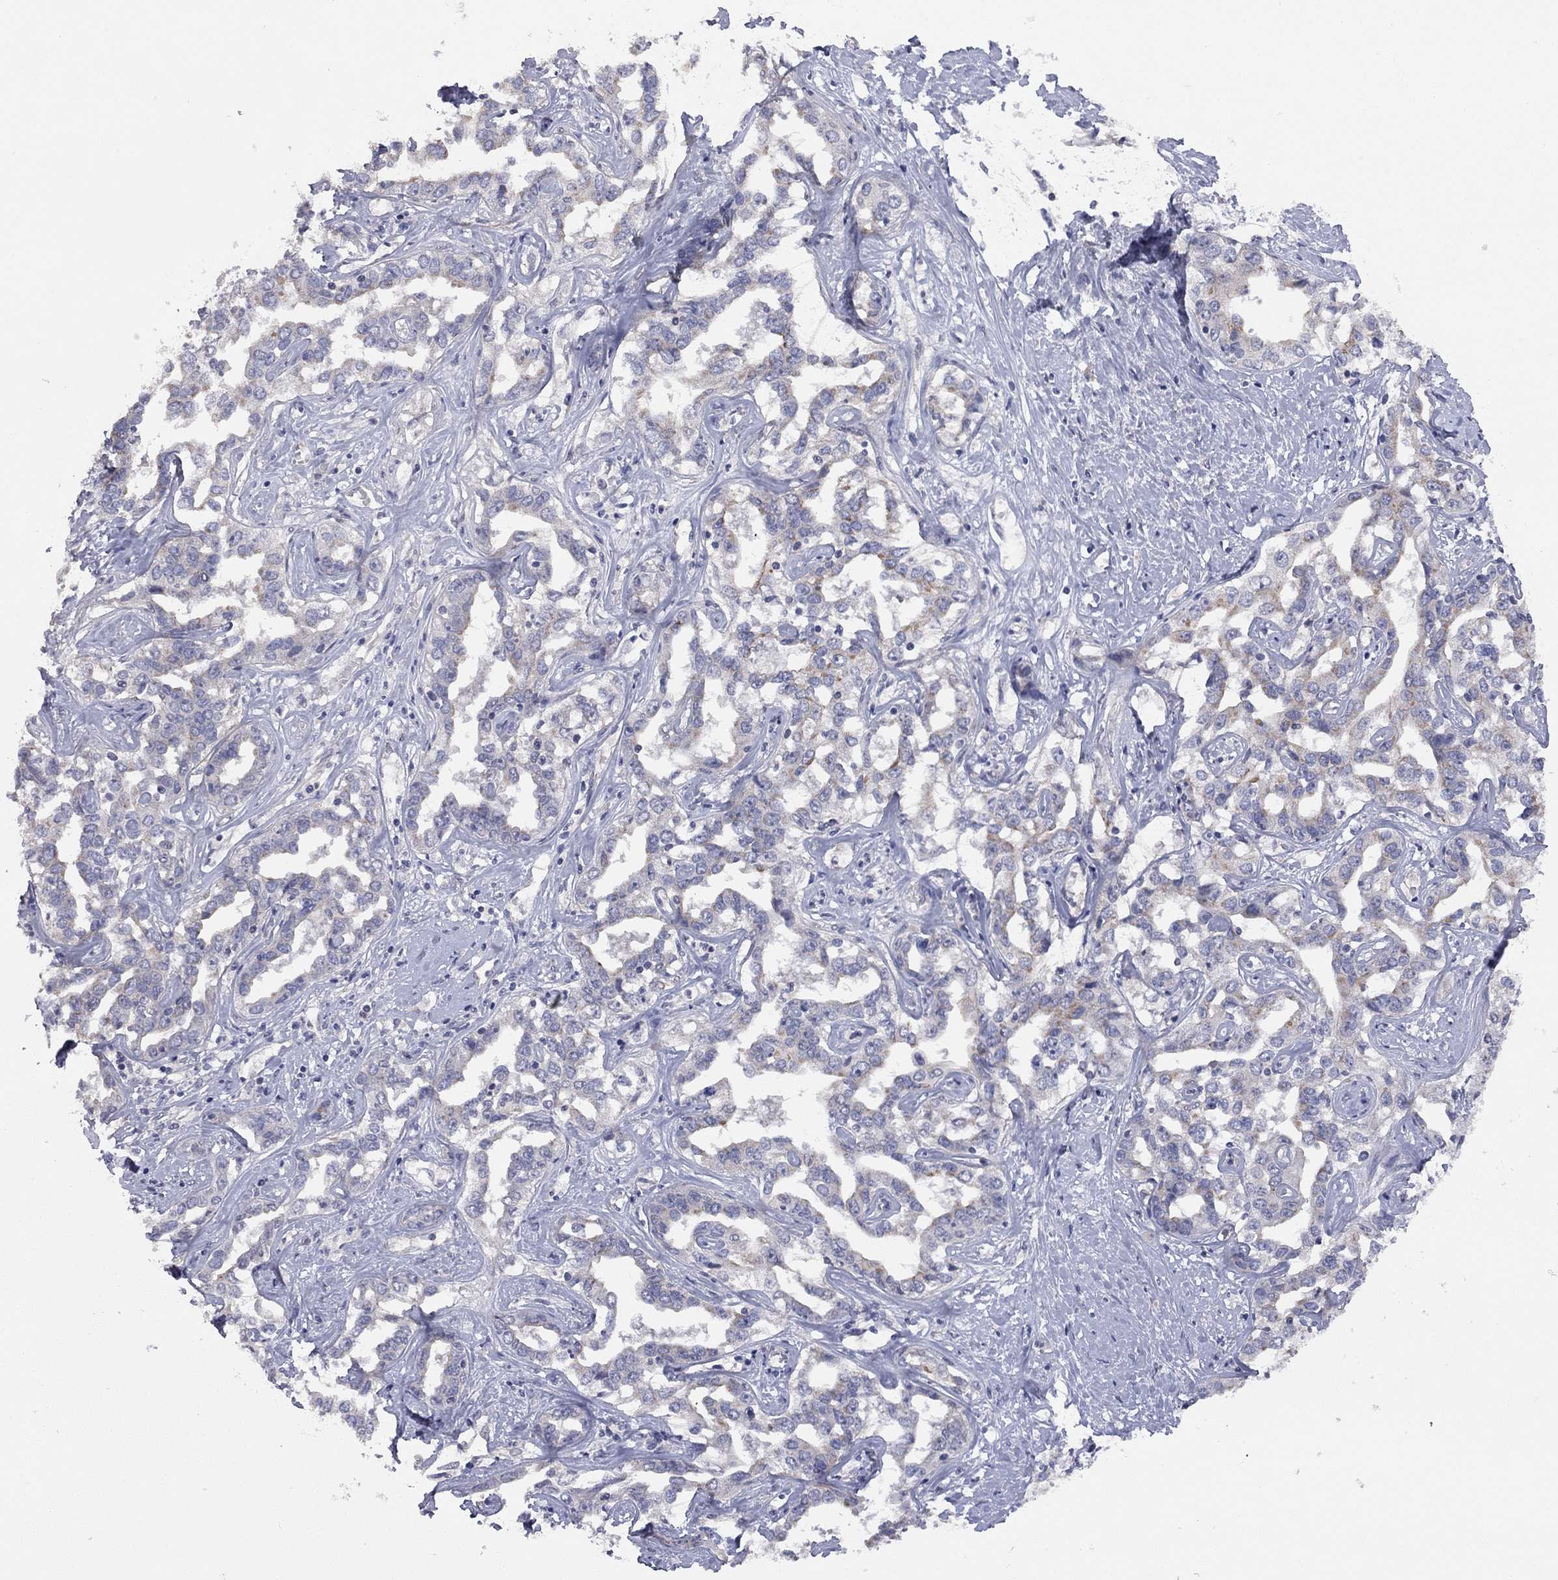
{"staining": {"intensity": "moderate", "quantity": "<25%", "location": "cytoplasmic/membranous"}, "tissue": "liver cancer", "cell_type": "Tumor cells", "image_type": "cancer", "snomed": [{"axis": "morphology", "description": "Cholangiocarcinoma"}, {"axis": "topography", "description": "Liver"}], "caption": "There is low levels of moderate cytoplasmic/membranous positivity in tumor cells of cholangiocarcinoma (liver), as demonstrated by immunohistochemical staining (brown color).", "gene": "KCNB1", "patient": {"sex": "male", "age": 59}}